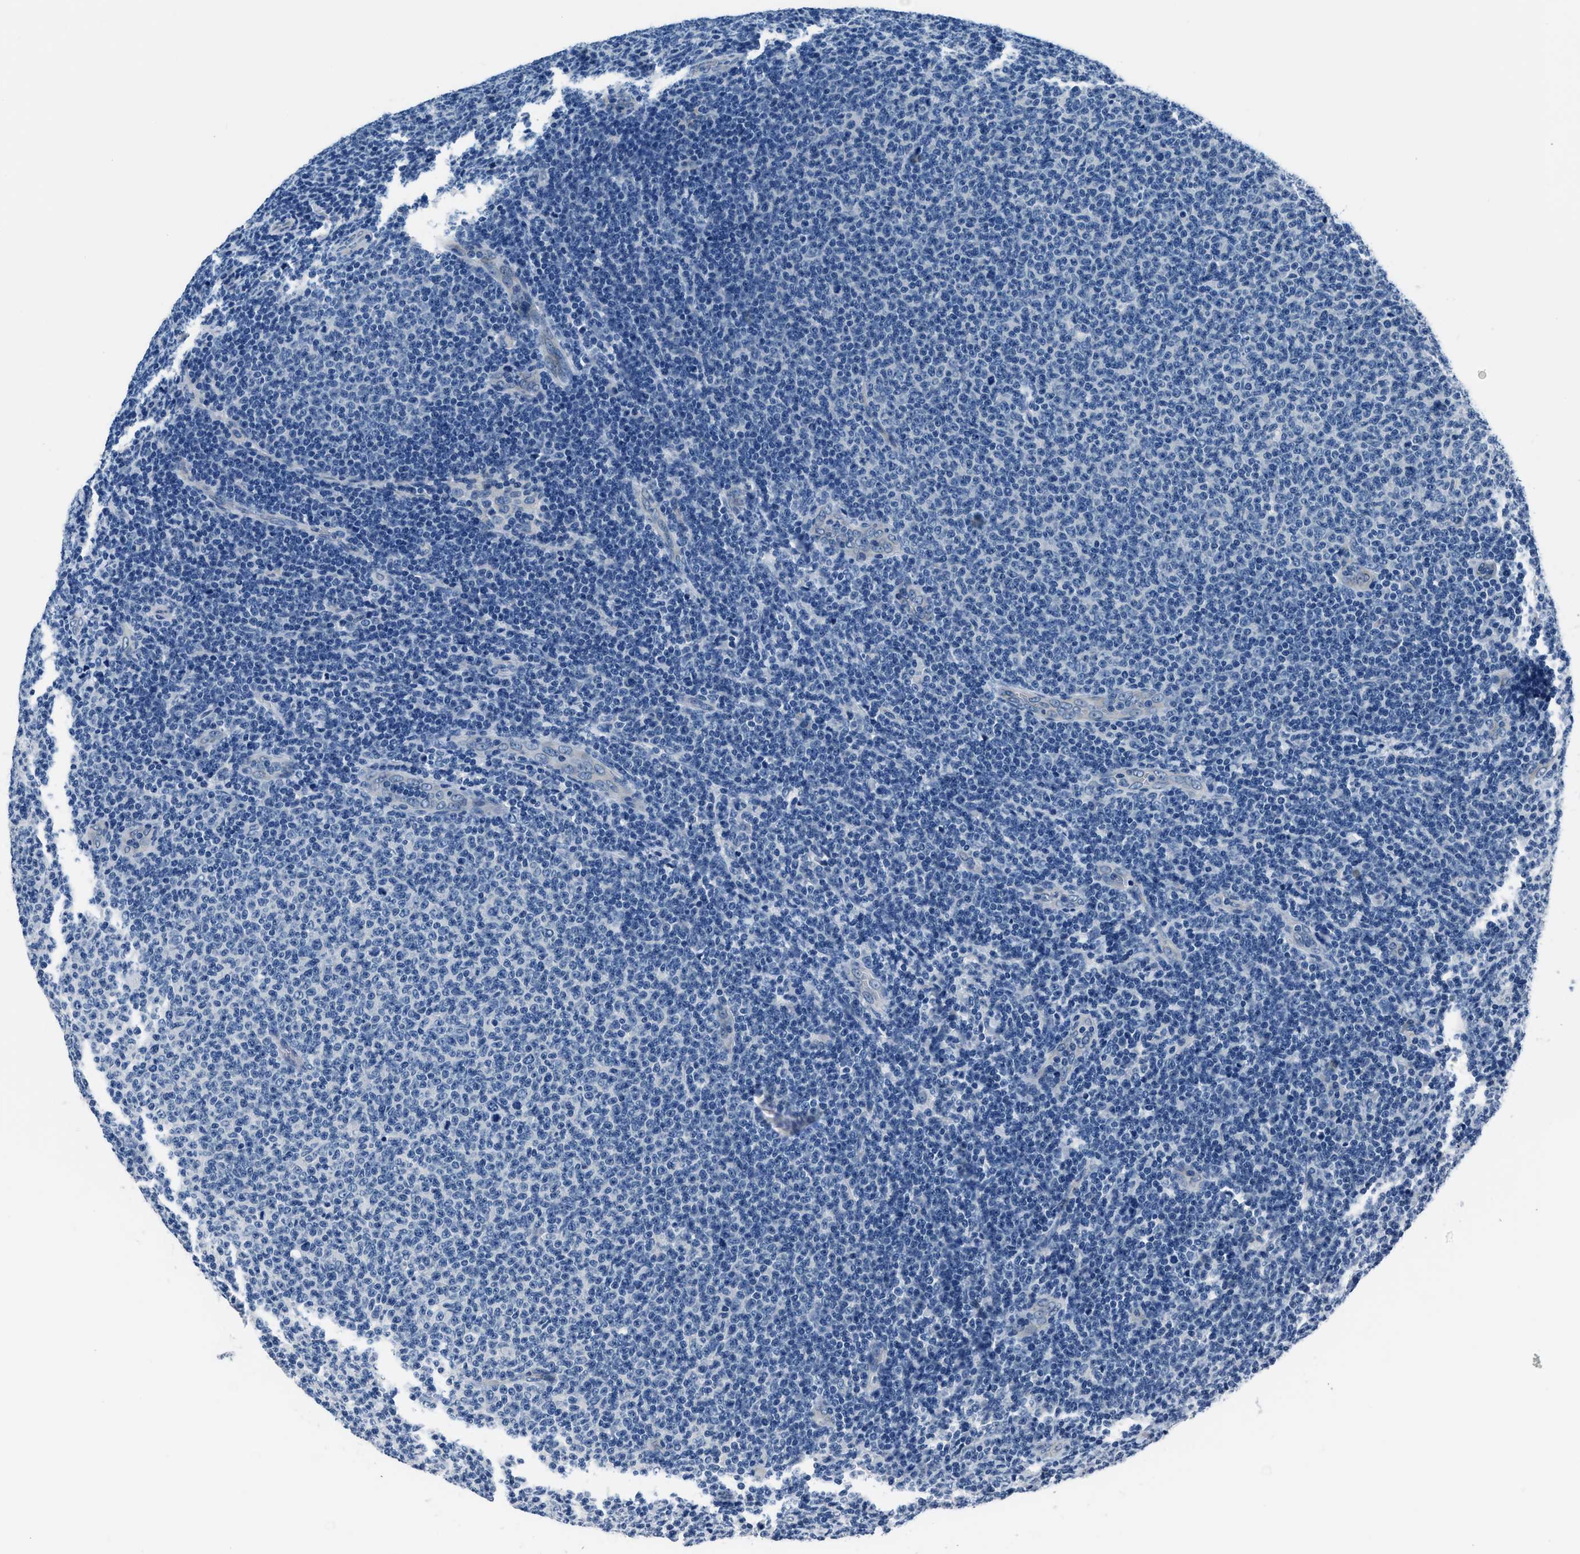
{"staining": {"intensity": "negative", "quantity": "none", "location": "none"}, "tissue": "lymphoma", "cell_type": "Tumor cells", "image_type": "cancer", "snomed": [{"axis": "morphology", "description": "Malignant lymphoma, non-Hodgkin's type, Low grade"}, {"axis": "topography", "description": "Lymph node"}], "caption": "IHC of human malignant lymphoma, non-Hodgkin's type (low-grade) reveals no staining in tumor cells.", "gene": "GJA3", "patient": {"sex": "male", "age": 66}}